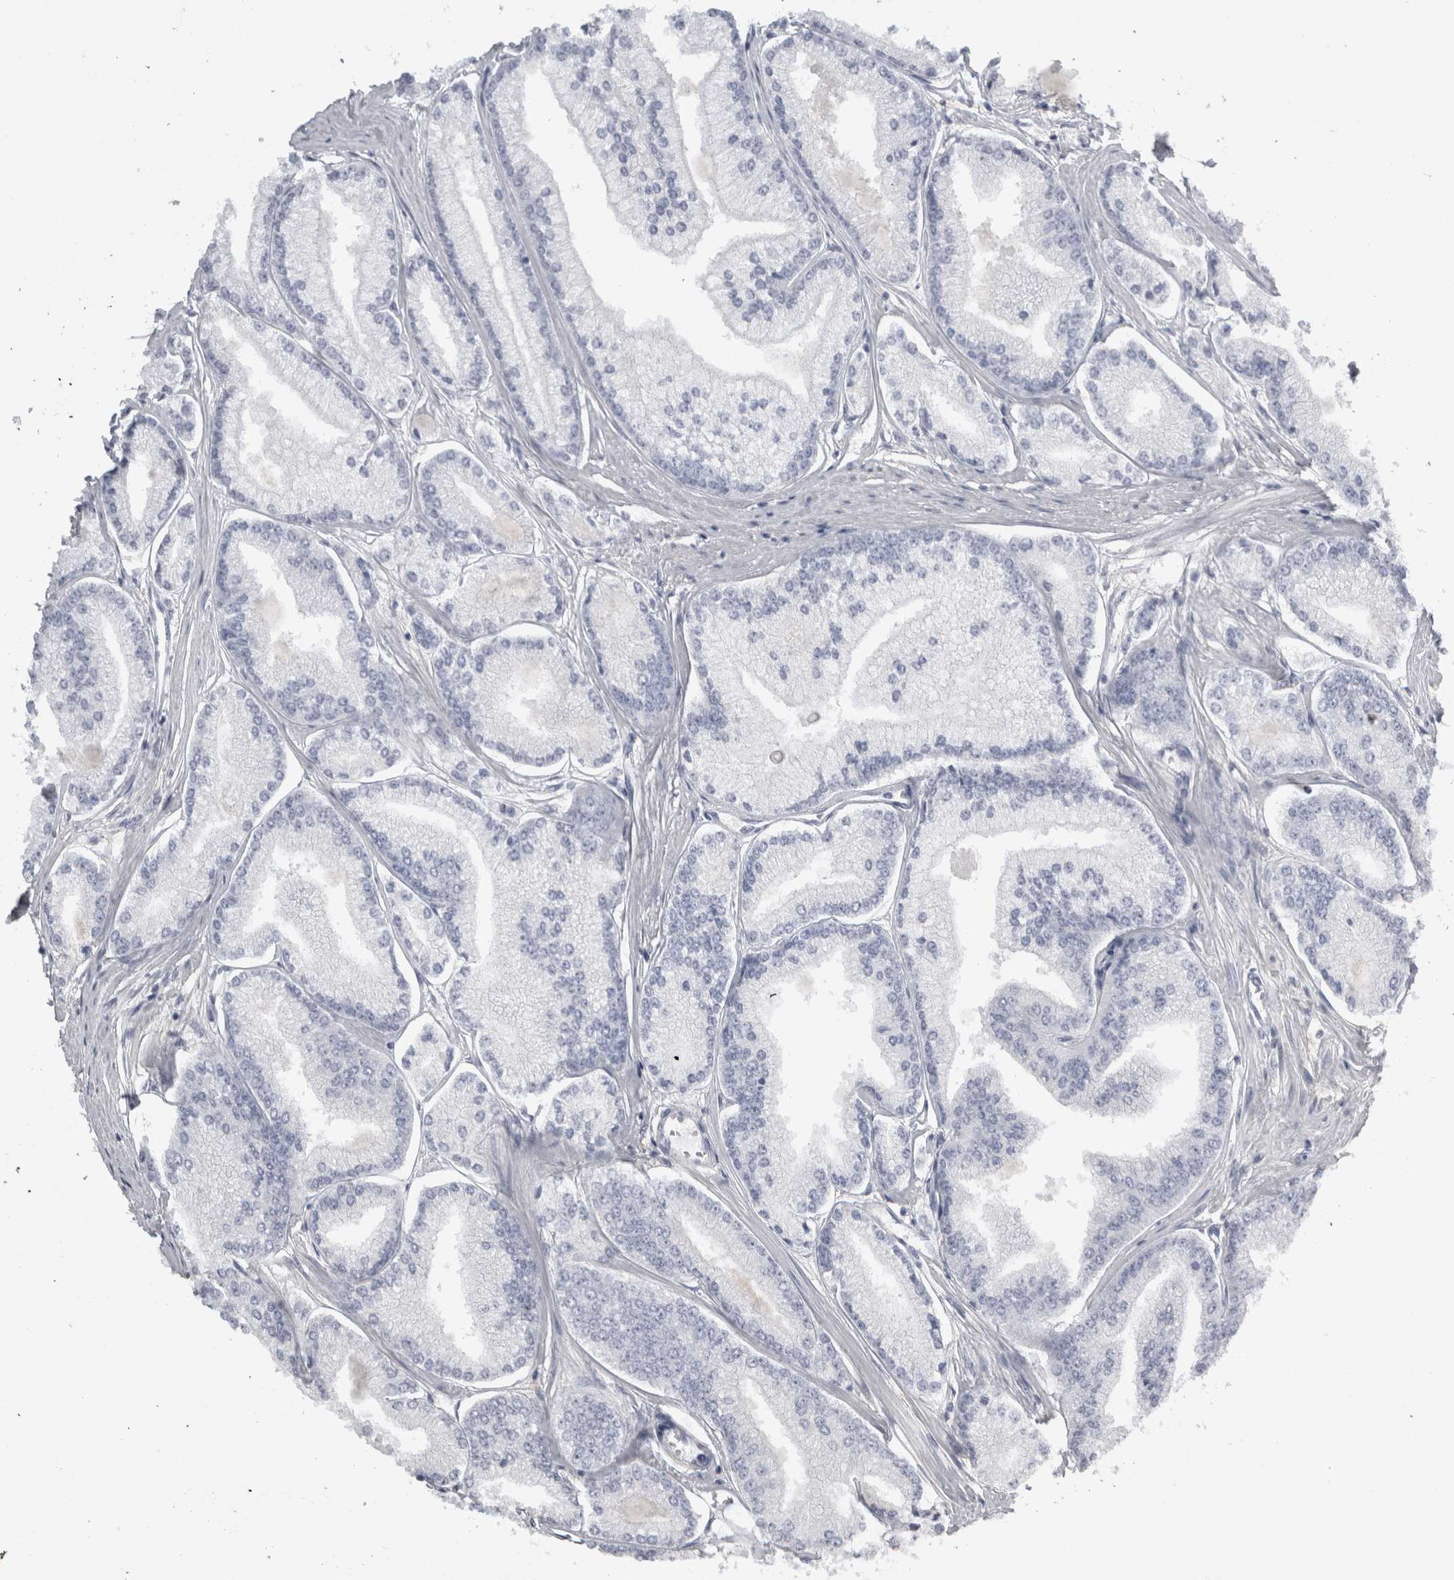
{"staining": {"intensity": "negative", "quantity": "none", "location": "none"}, "tissue": "prostate cancer", "cell_type": "Tumor cells", "image_type": "cancer", "snomed": [{"axis": "morphology", "description": "Adenocarcinoma, Low grade"}, {"axis": "topography", "description": "Prostate"}], "caption": "The immunohistochemistry (IHC) photomicrograph has no significant staining in tumor cells of prostate cancer tissue.", "gene": "TCAP", "patient": {"sex": "male", "age": 52}}